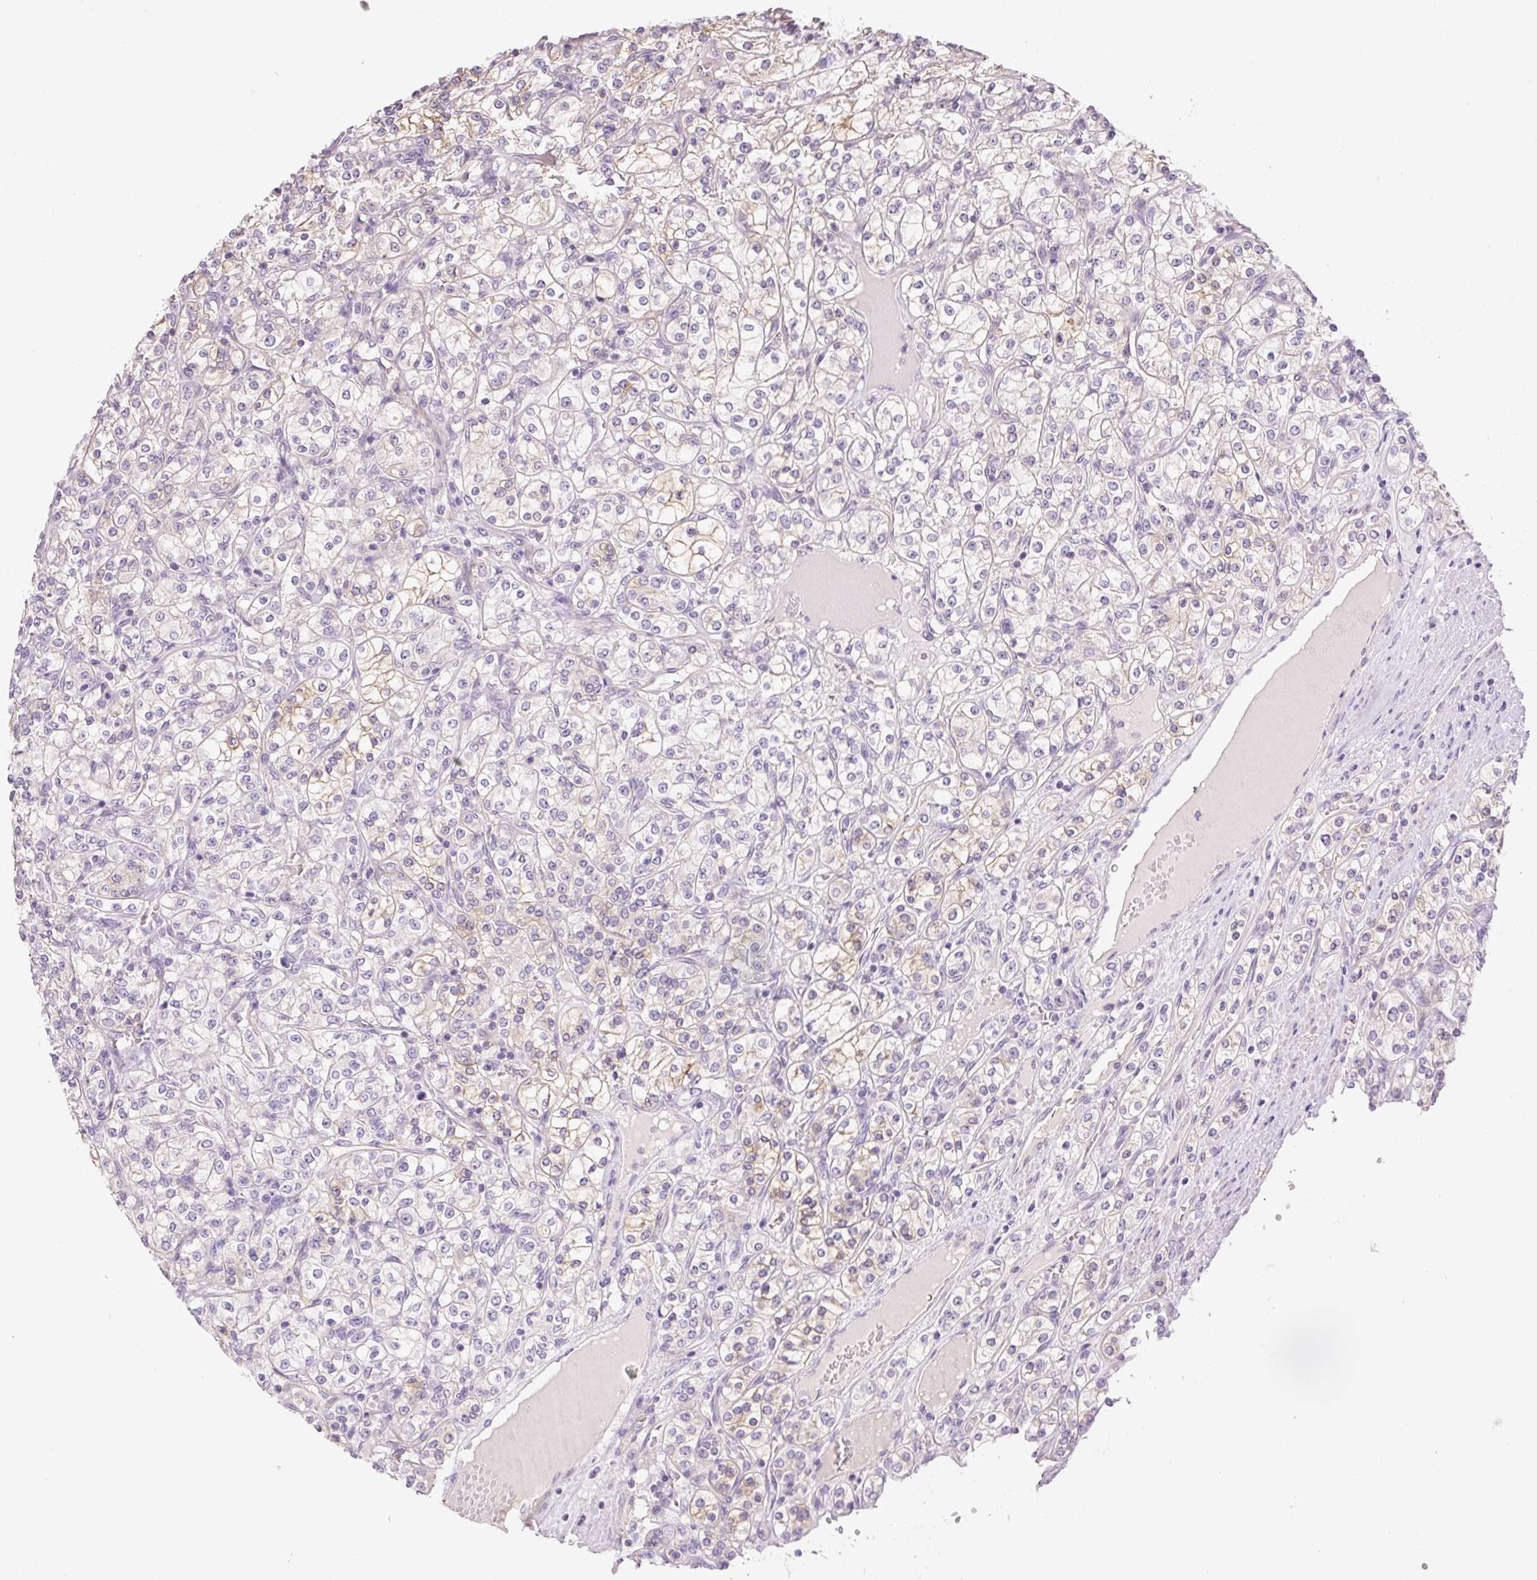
{"staining": {"intensity": "moderate", "quantity": "<25%", "location": "cytoplasmic/membranous"}, "tissue": "renal cancer", "cell_type": "Tumor cells", "image_type": "cancer", "snomed": [{"axis": "morphology", "description": "Adenocarcinoma, NOS"}, {"axis": "topography", "description": "Kidney"}], "caption": "Immunohistochemistry (IHC) image of renal cancer (adenocarcinoma) stained for a protein (brown), which displays low levels of moderate cytoplasmic/membranous staining in about <25% of tumor cells.", "gene": "COX8A", "patient": {"sex": "male", "age": 77}}